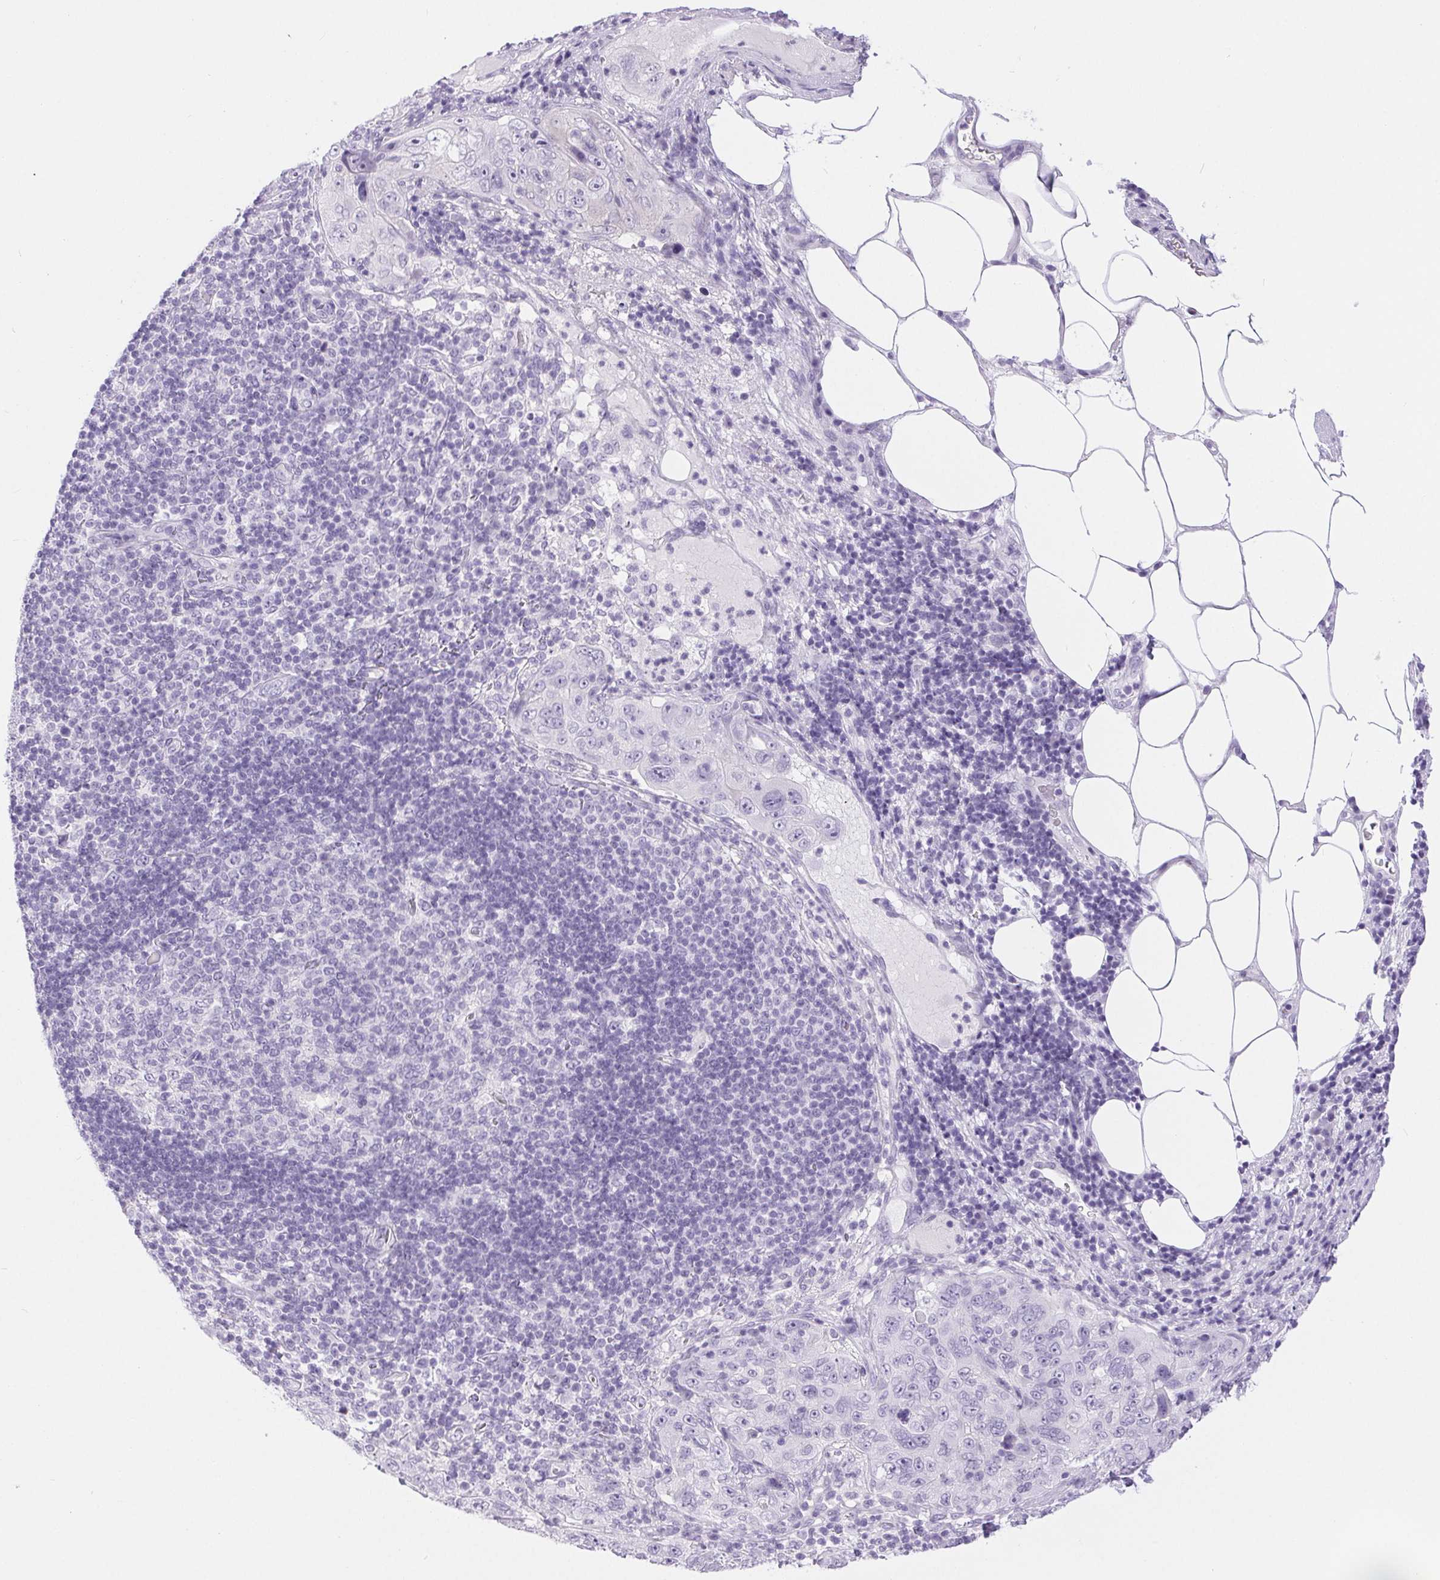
{"staining": {"intensity": "negative", "quantity": "none", "location": "none"}, "tissue": "pancreatic cancer", "cell_type": "Tumor cells", "image_type": "cancer", "snomed": [{"axis": "morphology", "description": "Adenocarcinoma, NOS"}, {"axis": "topography", "description": "Pancreas"}], "caption": "The histopathology image displays no significant expression in tumor cells of pancreatic cancer (adenocarcinoma).", "gene": "XDH", "patient": {"sex": "male", "age": 68}}